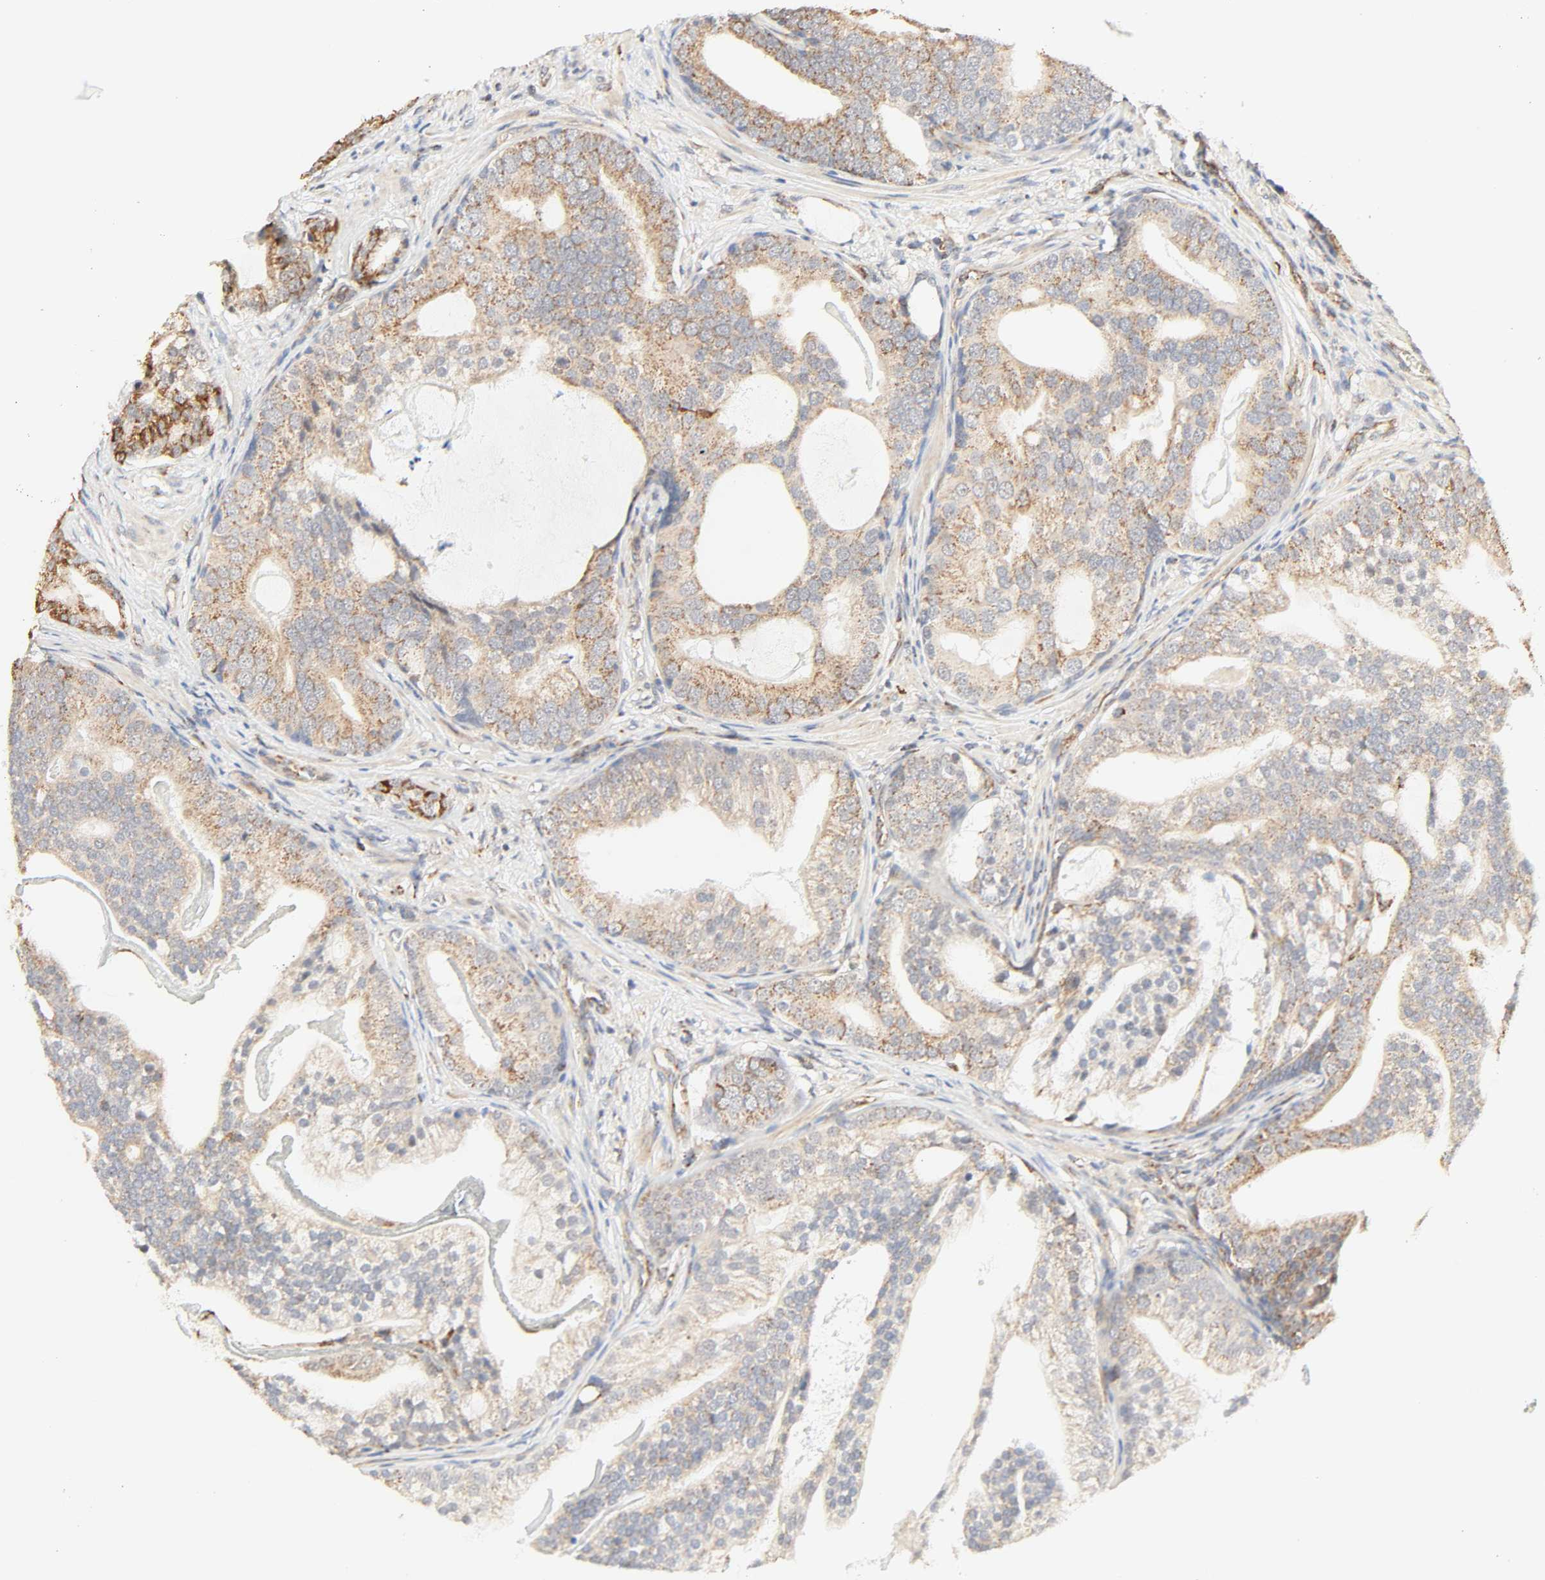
{"staining": {"intensity": "moderate", "quantity": ">75%", "location": "cytoplasmic/membranous"}, "tissue": "prostate cancer", "cell_type": "Tumor cells", "image_type": "cancer", "snomed": [{"axis": "morphology", "description": "Adenocarcinoma, Low grade"}, {"axis": "topography", "description": "Prostate"}], "caption": "The micrograph reveals staining of prostate cancer (adenocarcinoma (low-grade)), revealing moderate cytoplasmic/membranous protein staining (brown color) within tumor cells.", "gene": "ZMAT5", "patient": {"sex": "male", "age": 58}}